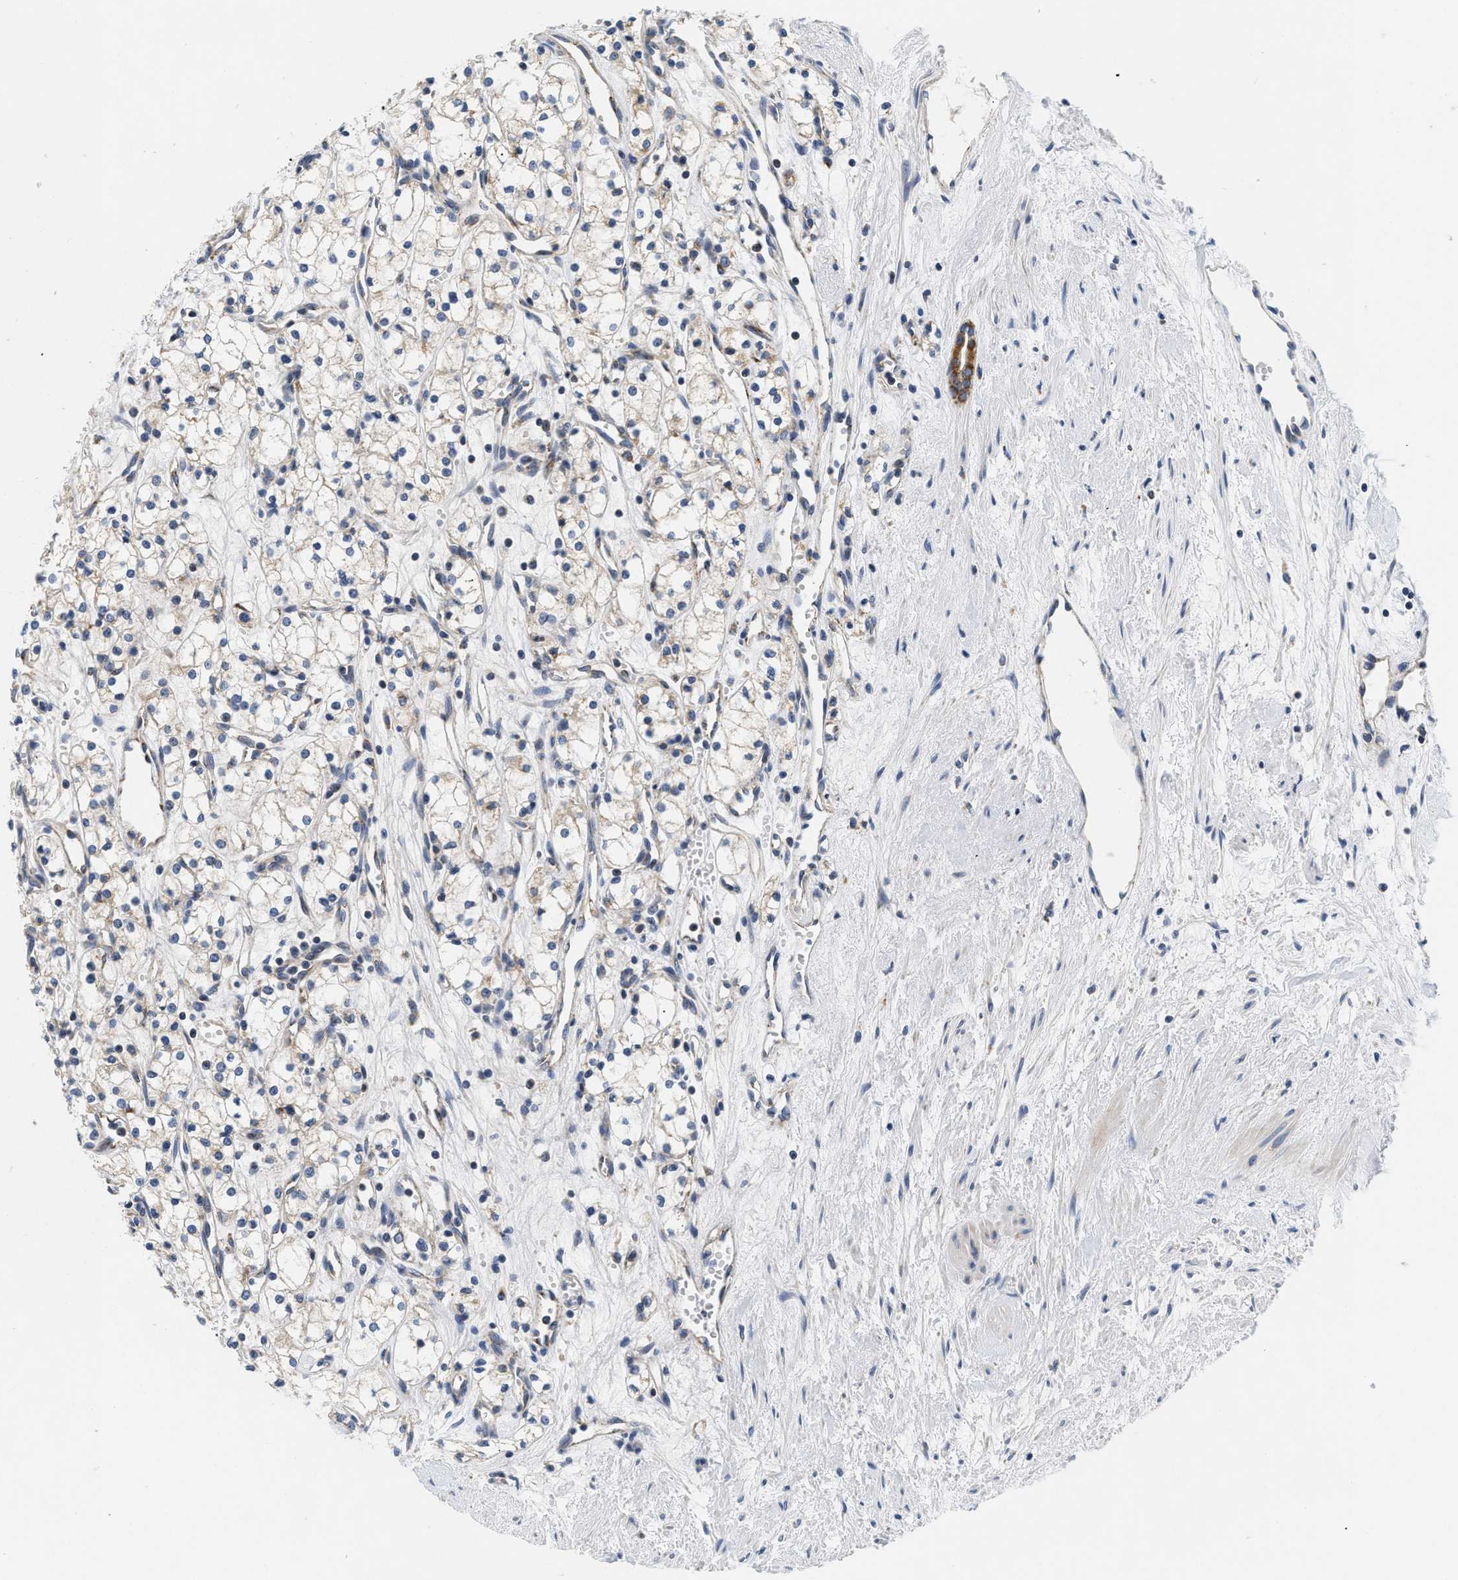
{"staining": {"intensity": "negative", "quantity": "none", "location": "none"}, "tissue": "renal cancer", "cell_type": "Tumor cells", "image_type": "cancer", "snomed": [{"axis": "morphology", "description": "Adenocarcinoma, NOS"}, {"axis": "topography", "description": "Kidney"}], "caption": "An immunohistochemistry photomicrograph of adenocarcinoma (renal) is shown. There is no staining in tumor cells of adenocarcinoma (renal).", "gene": "PDP1", "patient": {"sex": "male", "age": 59}}